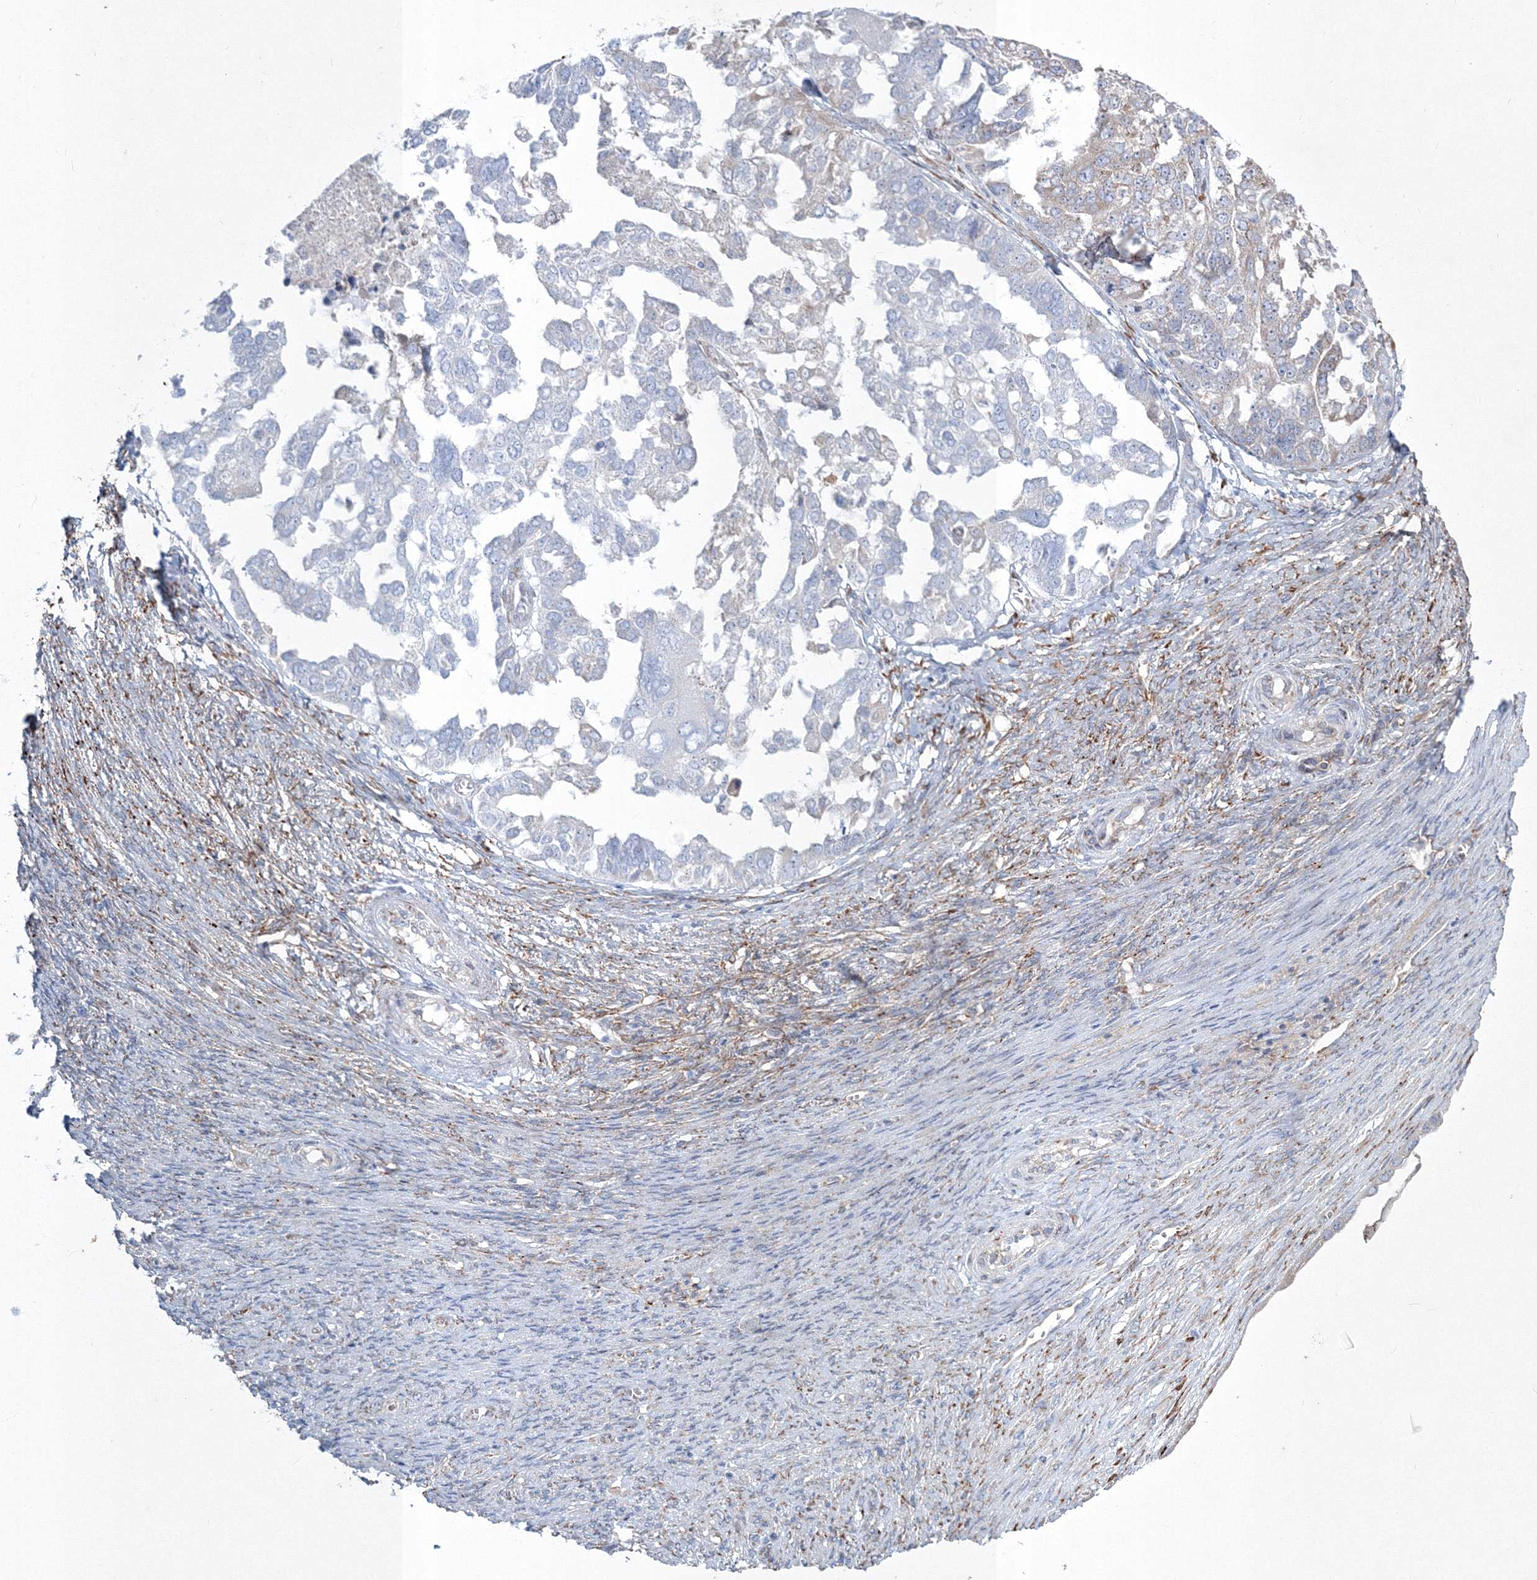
{"staining": {"intensity": "weak", "quantity": "<25%", "location": "cytoplasmic/membranous"}, "tissue": "ovarian cancer", "cell_type": "Tumor cells", "image_type": "cancer", "snomed": [{"axis": "morphology", "description": "Cystadenocarcinoma, serous, NOS"}, {"axis": "topography", "description": "Ovary"}], "caption": "Tumor cells are negative for brown protein staining in ovarian cancer.", "gene": "RCN1", "patient": {"sex": "female", "age": 44}}